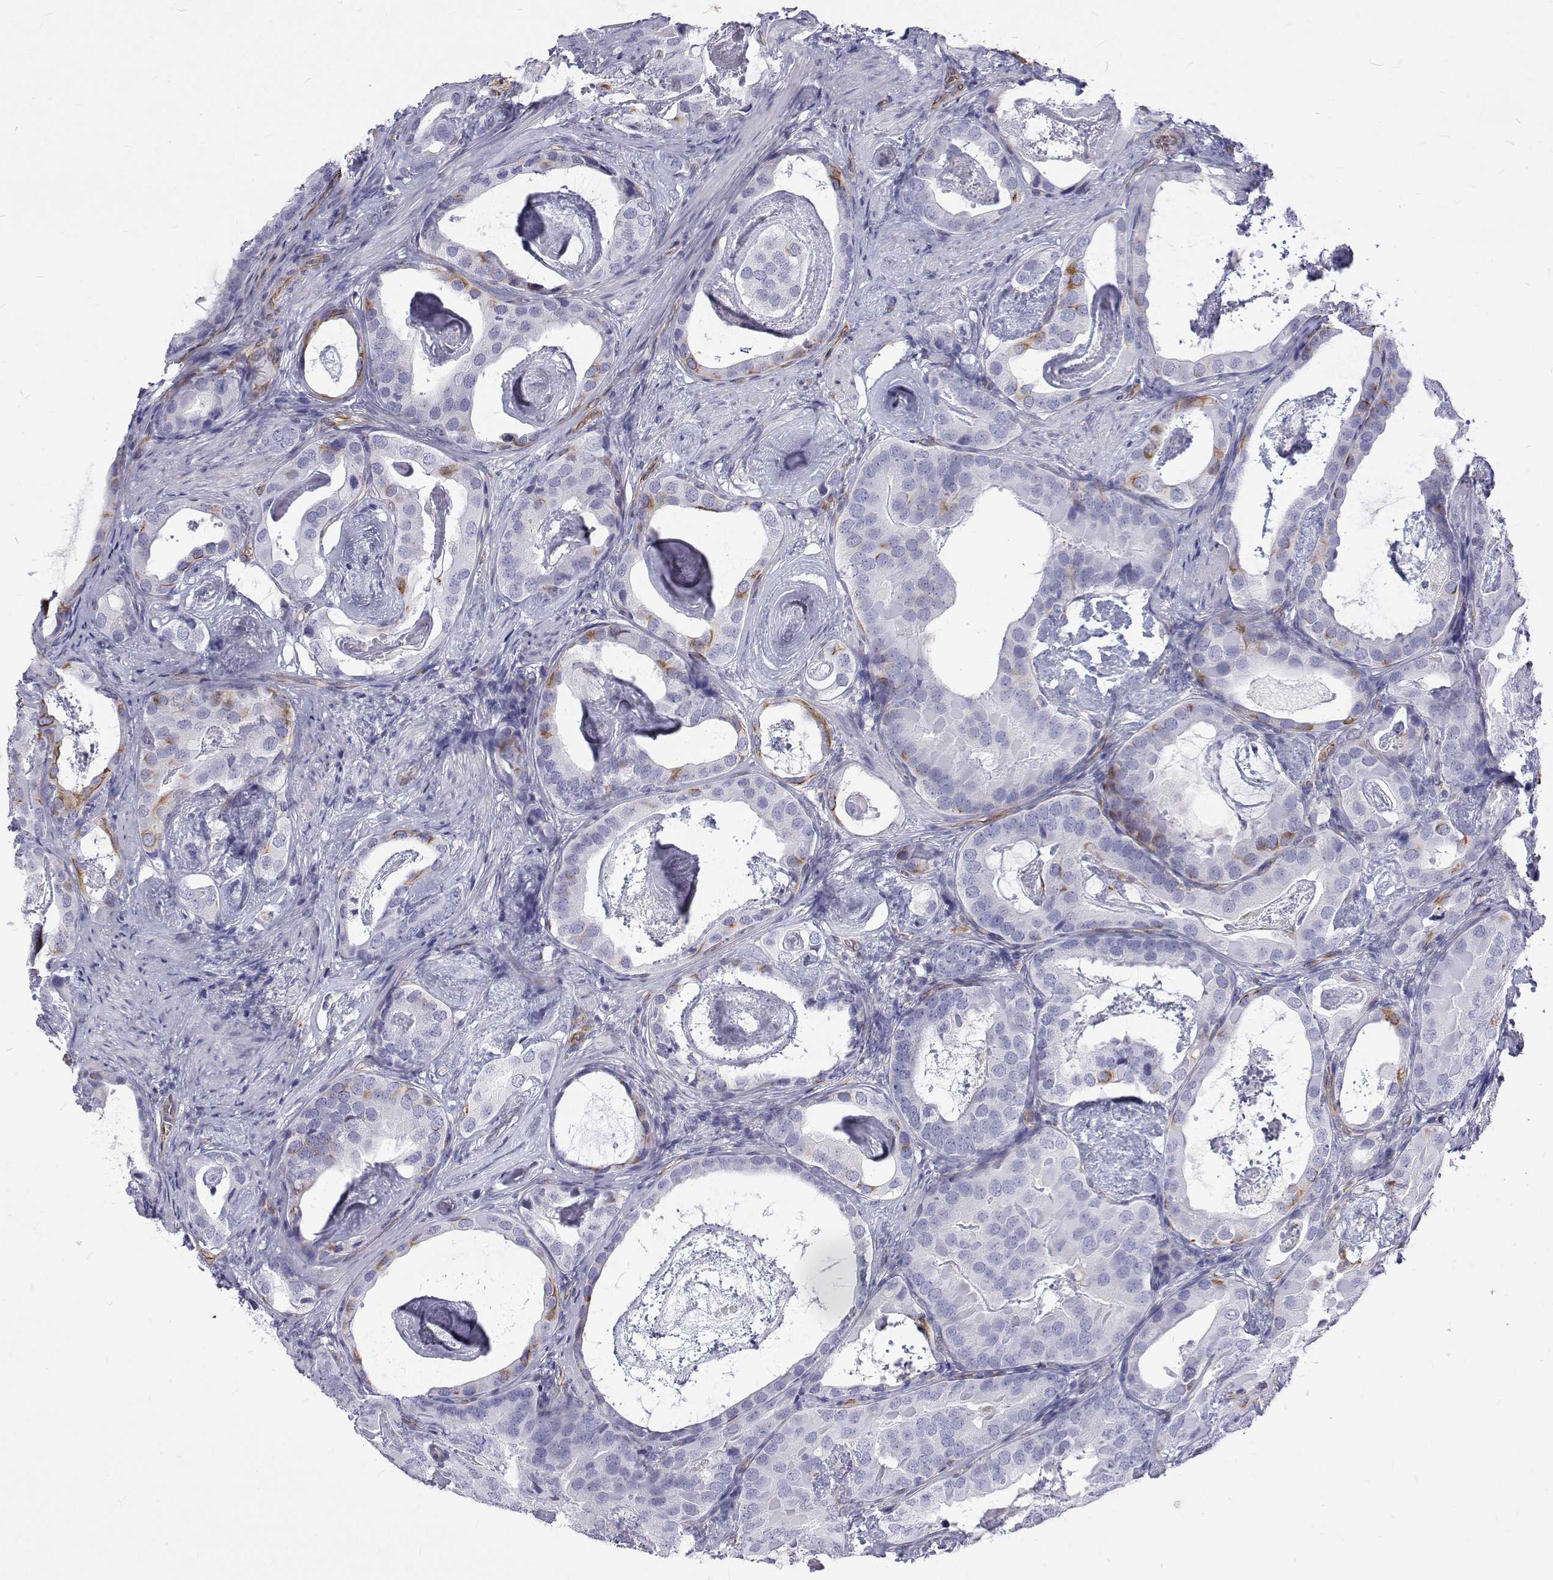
{"staining": {"intensity": "negative", "quantity": "none", "location": "none"}, "tissue": "prostate cancer", "cell_type": "Tumor cells", "image_type": "cancer", "snomed": [{"axis": "morphology", "description": "Adenocarcinoma, Low grade"}, {"axis": "topography", "description": "Prostate and seminal vesicle, NOS"}], "caption": "DAB (3,3'-diaminobenzidine) immunohistochemical staining of human prostate cancer (low-grade adenocarcinoma) displays no significant positivity in tumor cells. The staining is performed using DAB brown chromogen with nuclei counter-stained in using hematoxylin.", "gene": "OPRPN", "patient": {"sex": "male", "age": 71}}